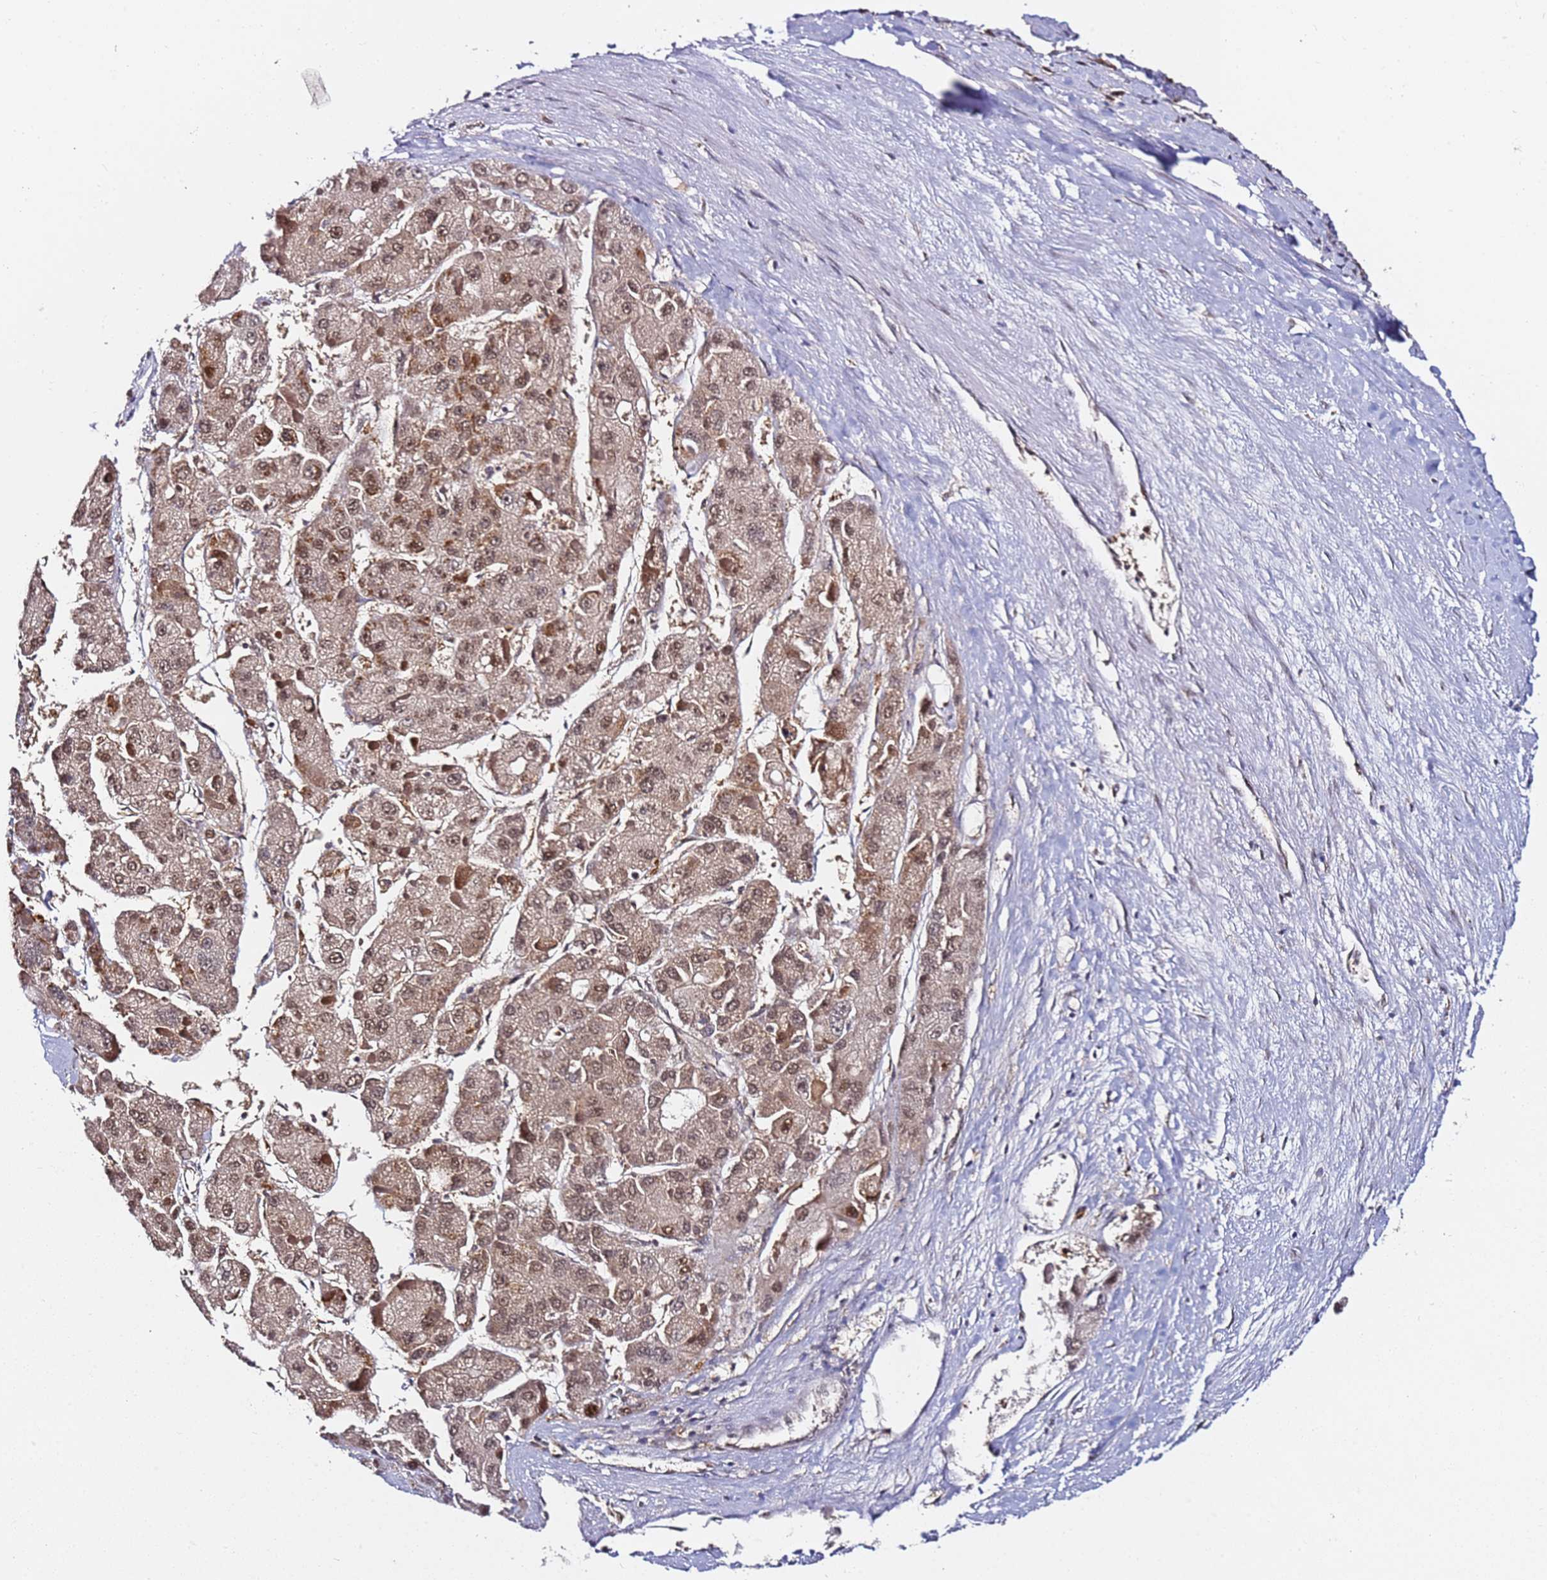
{"staining": {"intensity": "moderate", "quantity": ">75%", "location": "nuclear"}, "tissue": "liver cancer", "cell_type": "Tumor cells", "image_type": "cancer", "snomed": [{"axis": "morphology", "description": "Carcinoma, Hepatocellular, NOS"}, {"axis": "topography", "description": "Liver"}], "caption": "Liver hepatocellular carcinoma stained with a brown dye reveals moderate nuclear positive staining in about >75% of tumor cells.", "gene": "RGS18", "patient": {"sex": "female", "age": 73}}